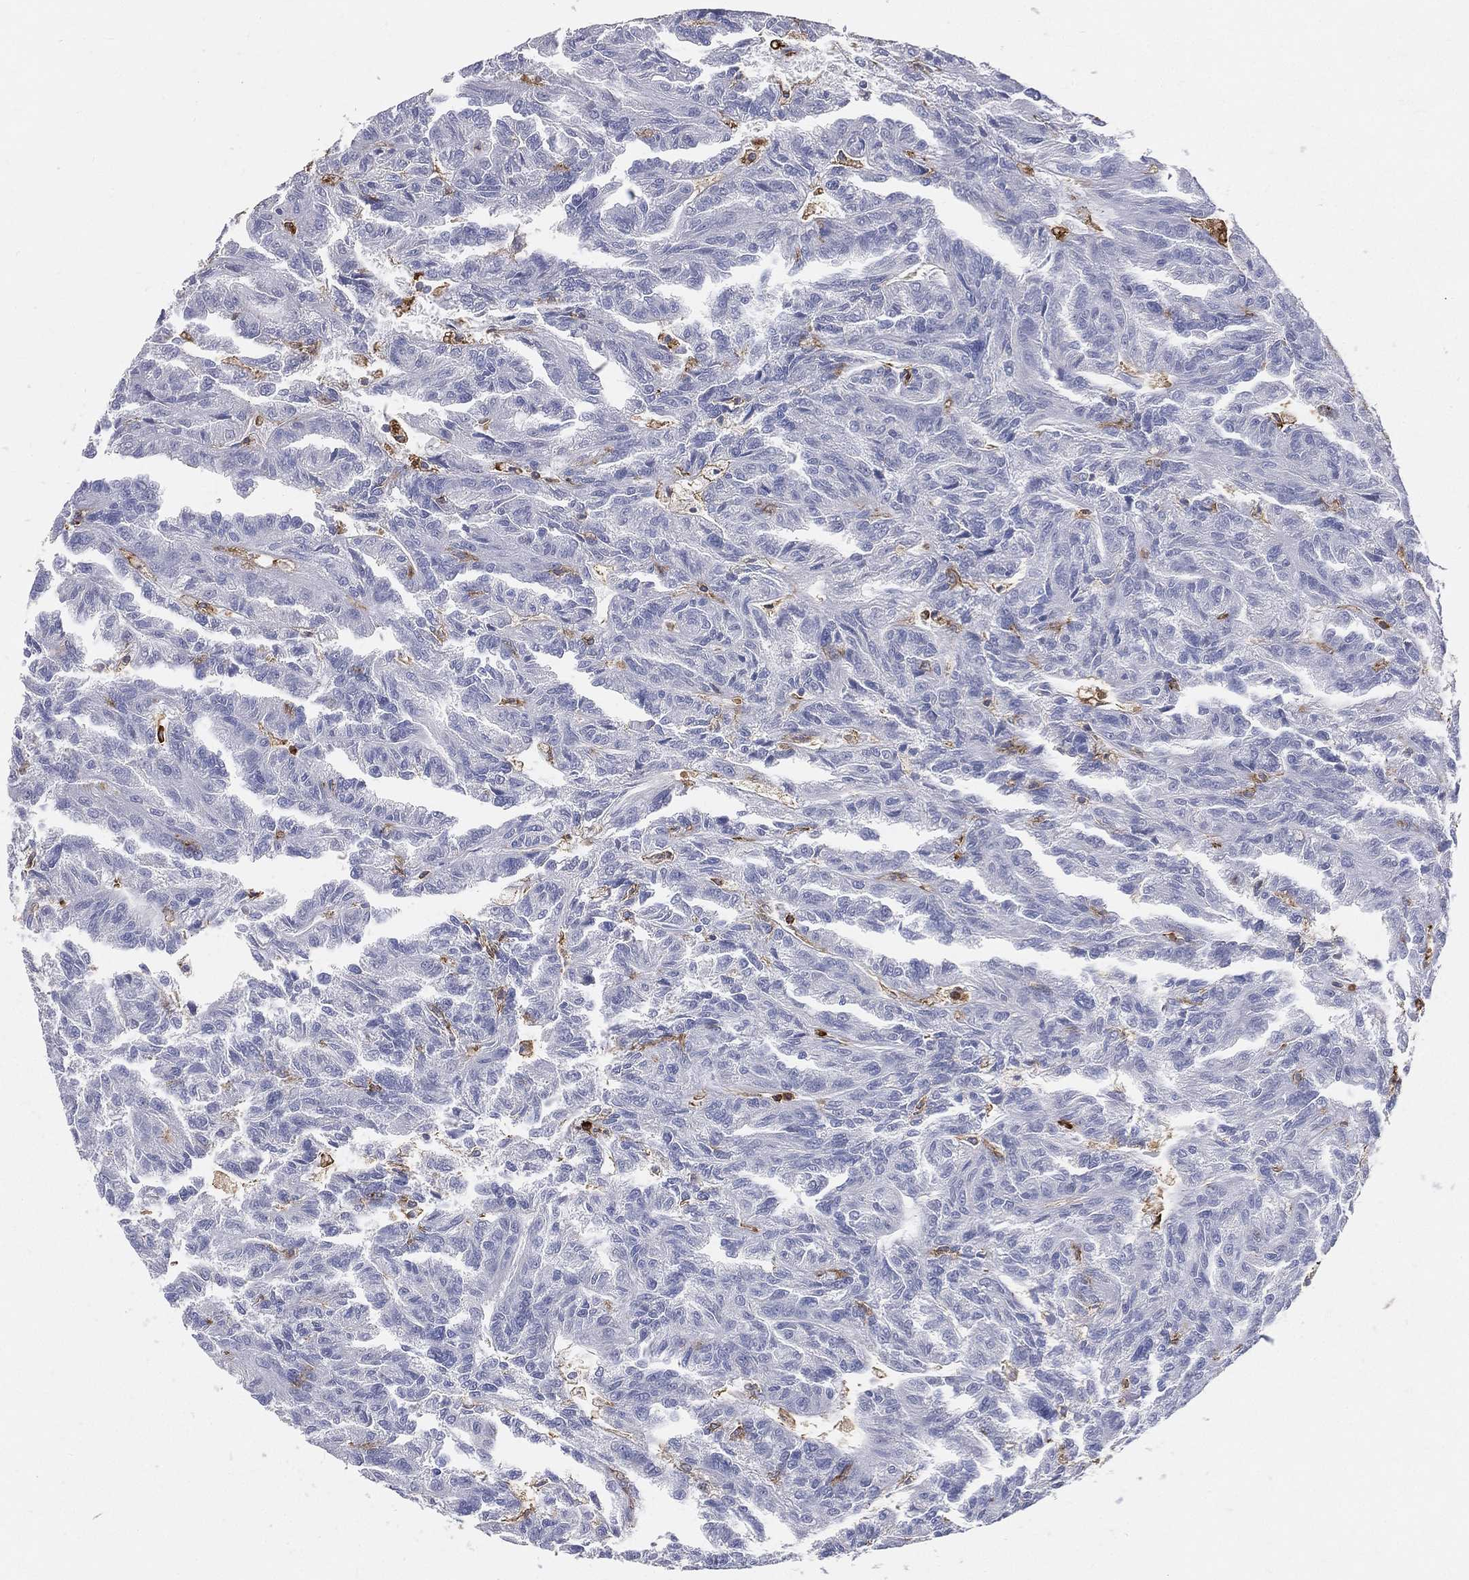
{"staining": {"intensity": "negative", "quantity": "none", "location": "none"}, "tissue": "renal cancer", "cell_type": "Tumor cells", "image_type": "cancer", "snomed": [{"axis": "morphology", "description": "Adenocarcinoma, NOS"}, {"axis": "topography", "description": "Kidney"}], "caption": "The IHC micrograph has no significant positivity in tumor cells of renal cancer (adenocarcinoma) tissue. (Stains: DAB (3,3'-diaminobenzidine) IHC with hematoxylin counter stain, Microscopy: brightfield microscopy at high magnification).", "gene": "CD33", "patient": {"sex": "male", "age": 79}}